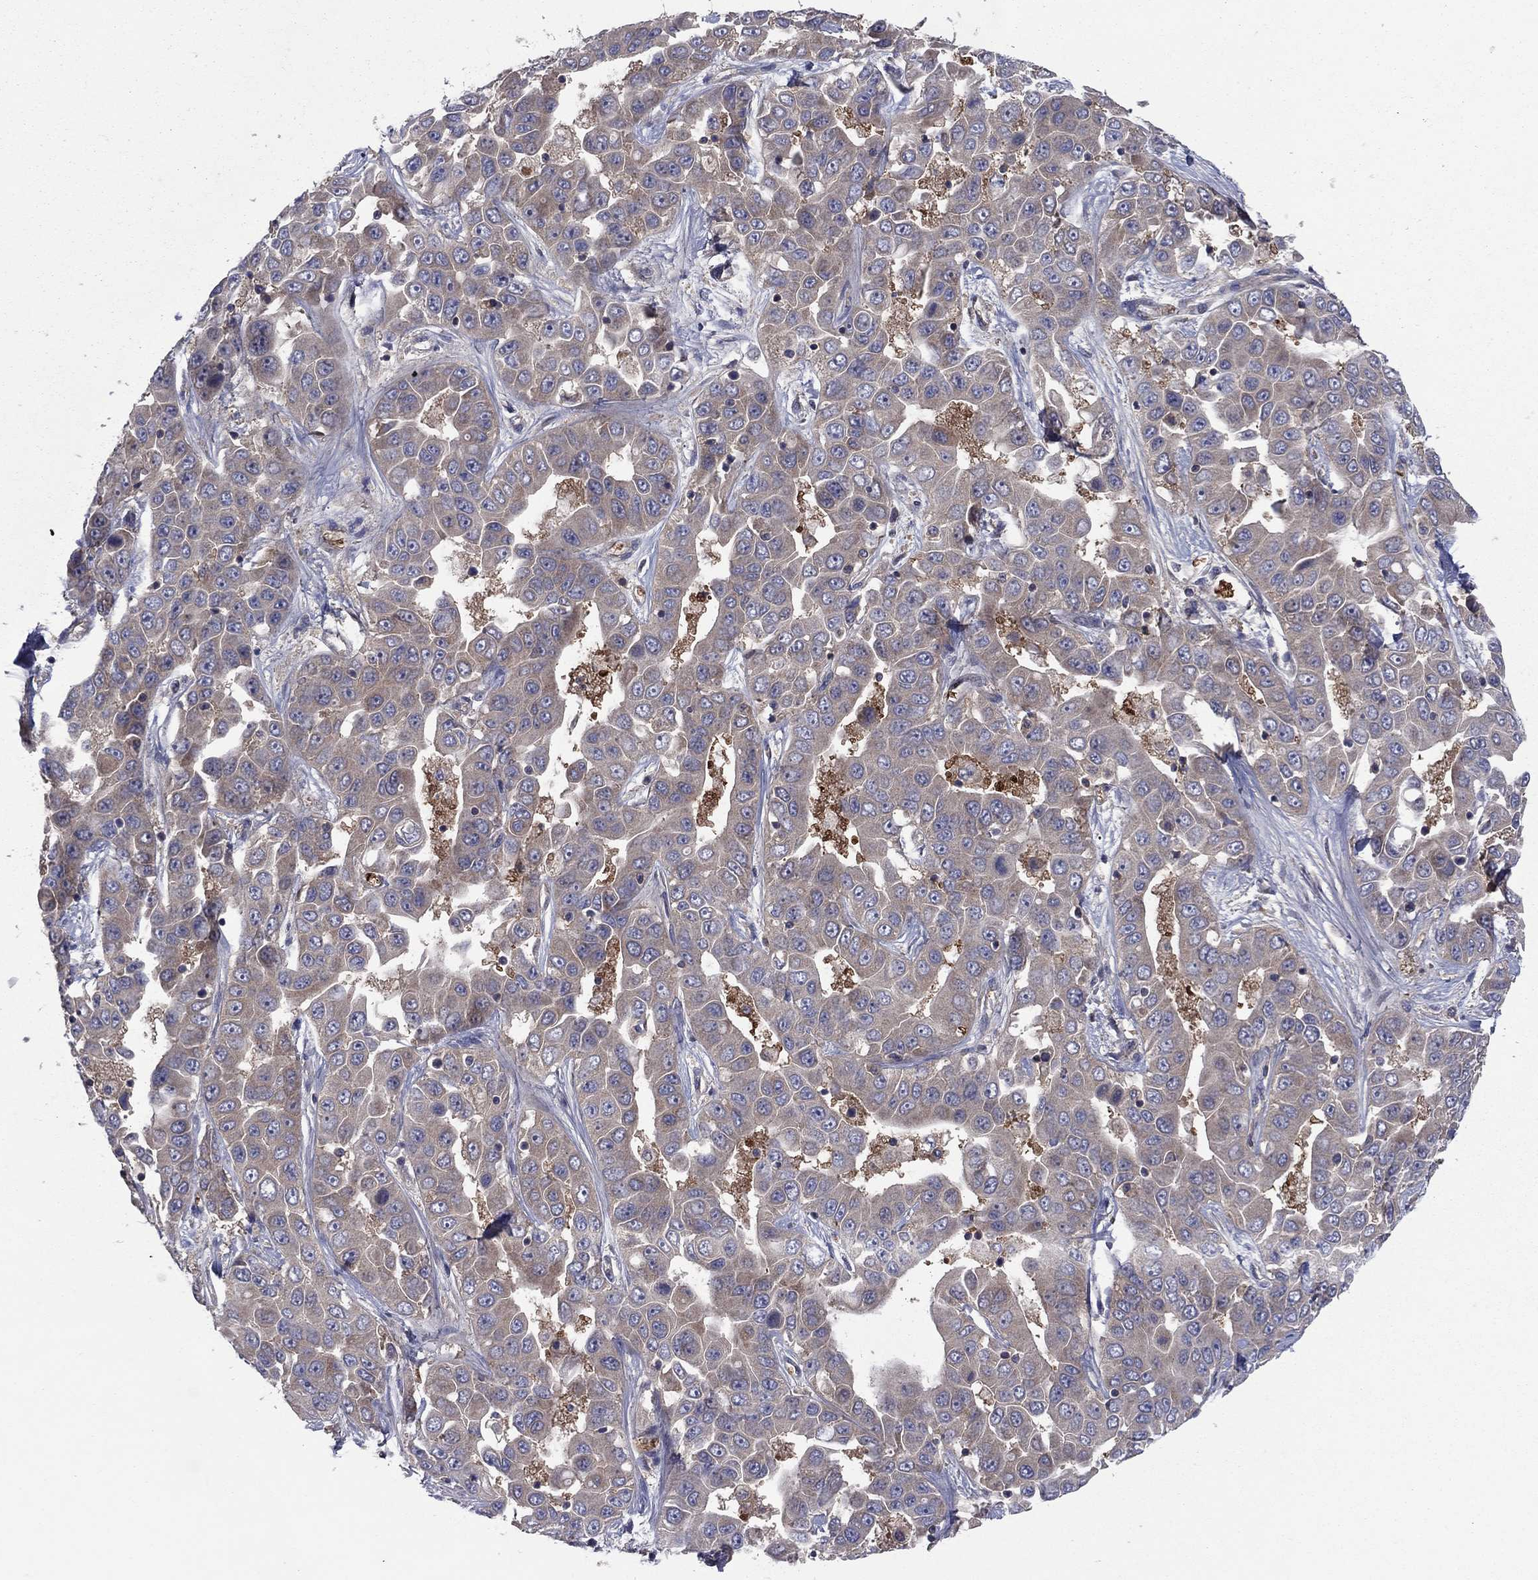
{"staining": {"intensity": "weak", "quantity": "<25%", "location": "cytoplasmic/membranous"}, "tissue": "liver cancer", "cell_type": "Tumor cells", "image_type": "cancer", "snomed": [{"axis": "morphology", "description": "Cholangiocarcinoma"}, {"axis": "topography", "description": "Liver"}], "caption": "Tumor cells show no significant protein expression in liver cancer (cholangiocarcinoma).", "gene": "RNF123", "patient": {"sex": "female", "age": 52}}